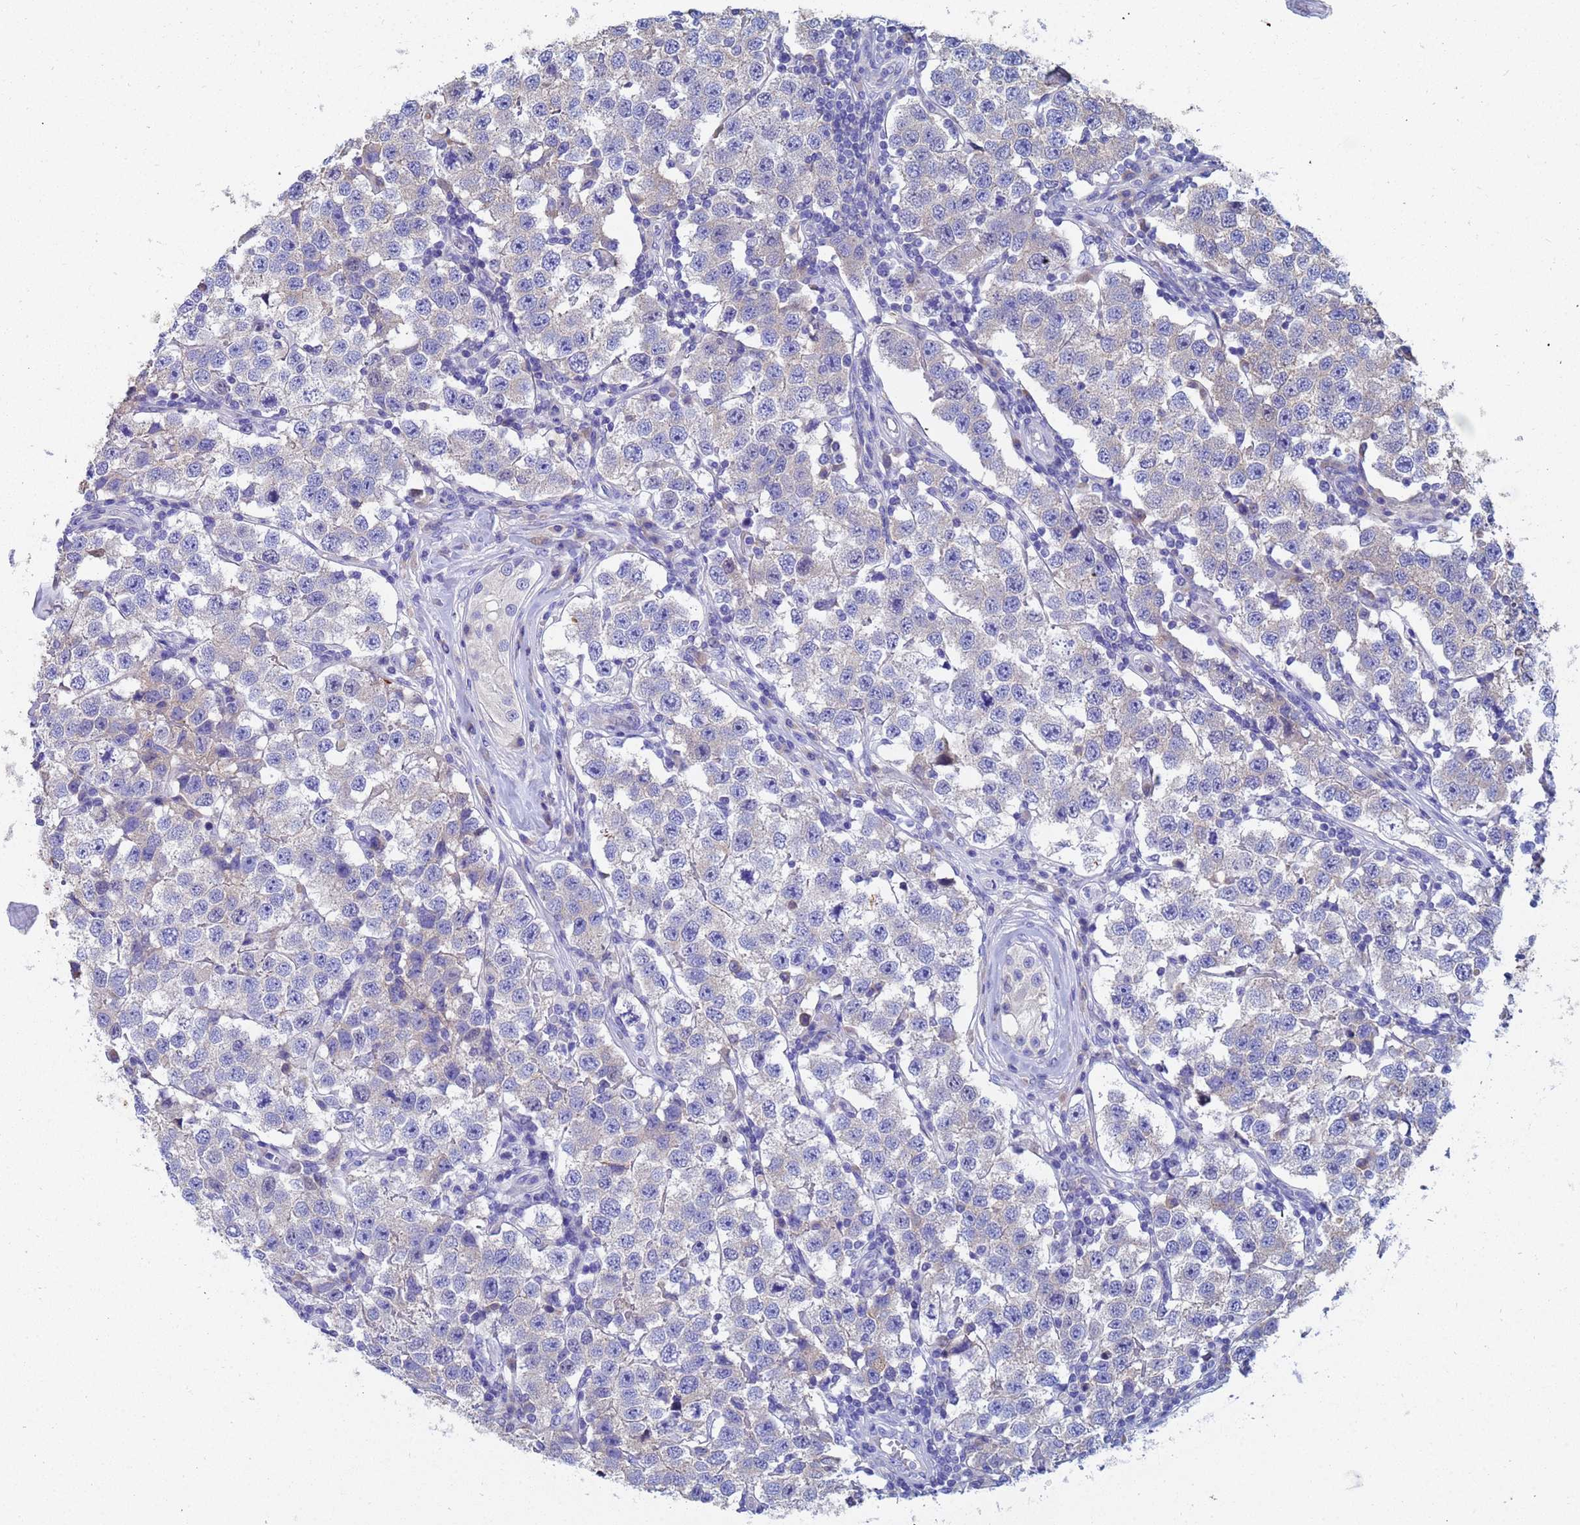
{"staining": {"intensity": "negative", "quantity": "none", "location": "none"}, "tissue": "testis cancer", "cell_type": "Tumor cells", "image_type": "cancer", "snomed": [{"axis": "morphology", "description": "Seminoma, NOS"}, {"axis": "topography", "description": "Testis"}], "caption": "Immunohistochemistry (IHC) histopathology image of human testis cancer stained for a protein (brown), which exhibits no staining in tumor cells. (Brightfield microscopy of DAB IHC at high magnification).", "gene": "UBE2O", "patient": {"sex": "male", "age": 34}}